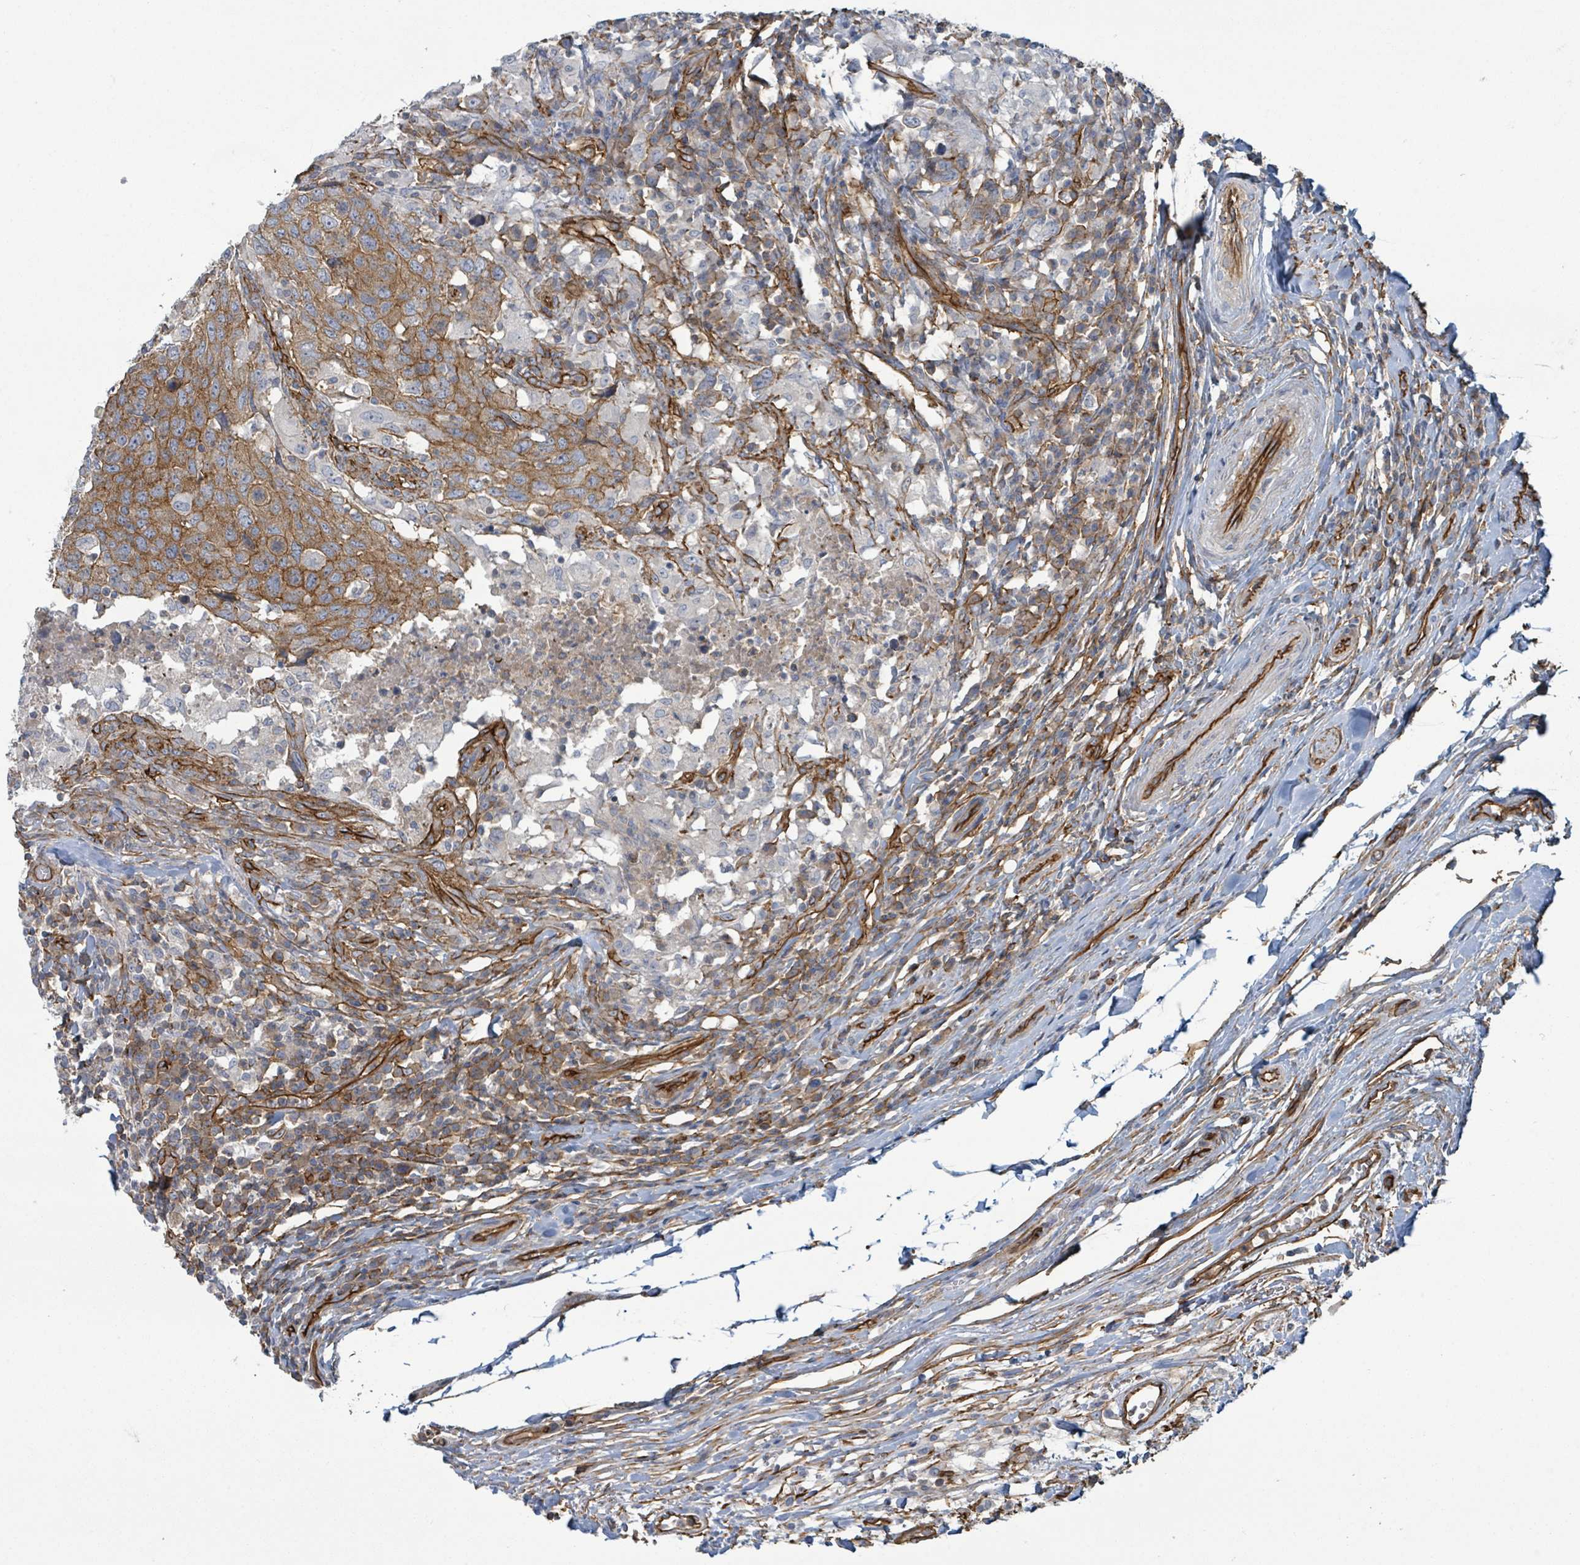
{"staining": {"intensity": "moderate", "quantity": ">75%", "location": "cytoplasmic/membranous"}, "tissue": "head and neck cancer", "cell_type": "Tumor cells", "image_type": "cancer", "snomed": [{"axis": "morphology", "description": "Normal tissue, NOS"}, {"axis": "morphology", "description": "Squamous cell carcinoma, NOS"}, {"axis": "topography", "description": "Skeletal muscle"}, {"axis": "topography", "description": "Vascular tissue"}, {"axis": "topography", "description": "Peripheral nerve tissue"}, {"axis": "topography", "description": "Head-Neck"}], "caption": "A medium amount of moderate cytoplasmic/membranous positivity is seen in about >75% of tumor cells in head and neck cancer (squamous cell carcinoma) tissue. (Brightfield microscopy of DAB IHC at high magnification).", "gene": "LDOC1", "patient": {"sex": "male", "age": 66}}